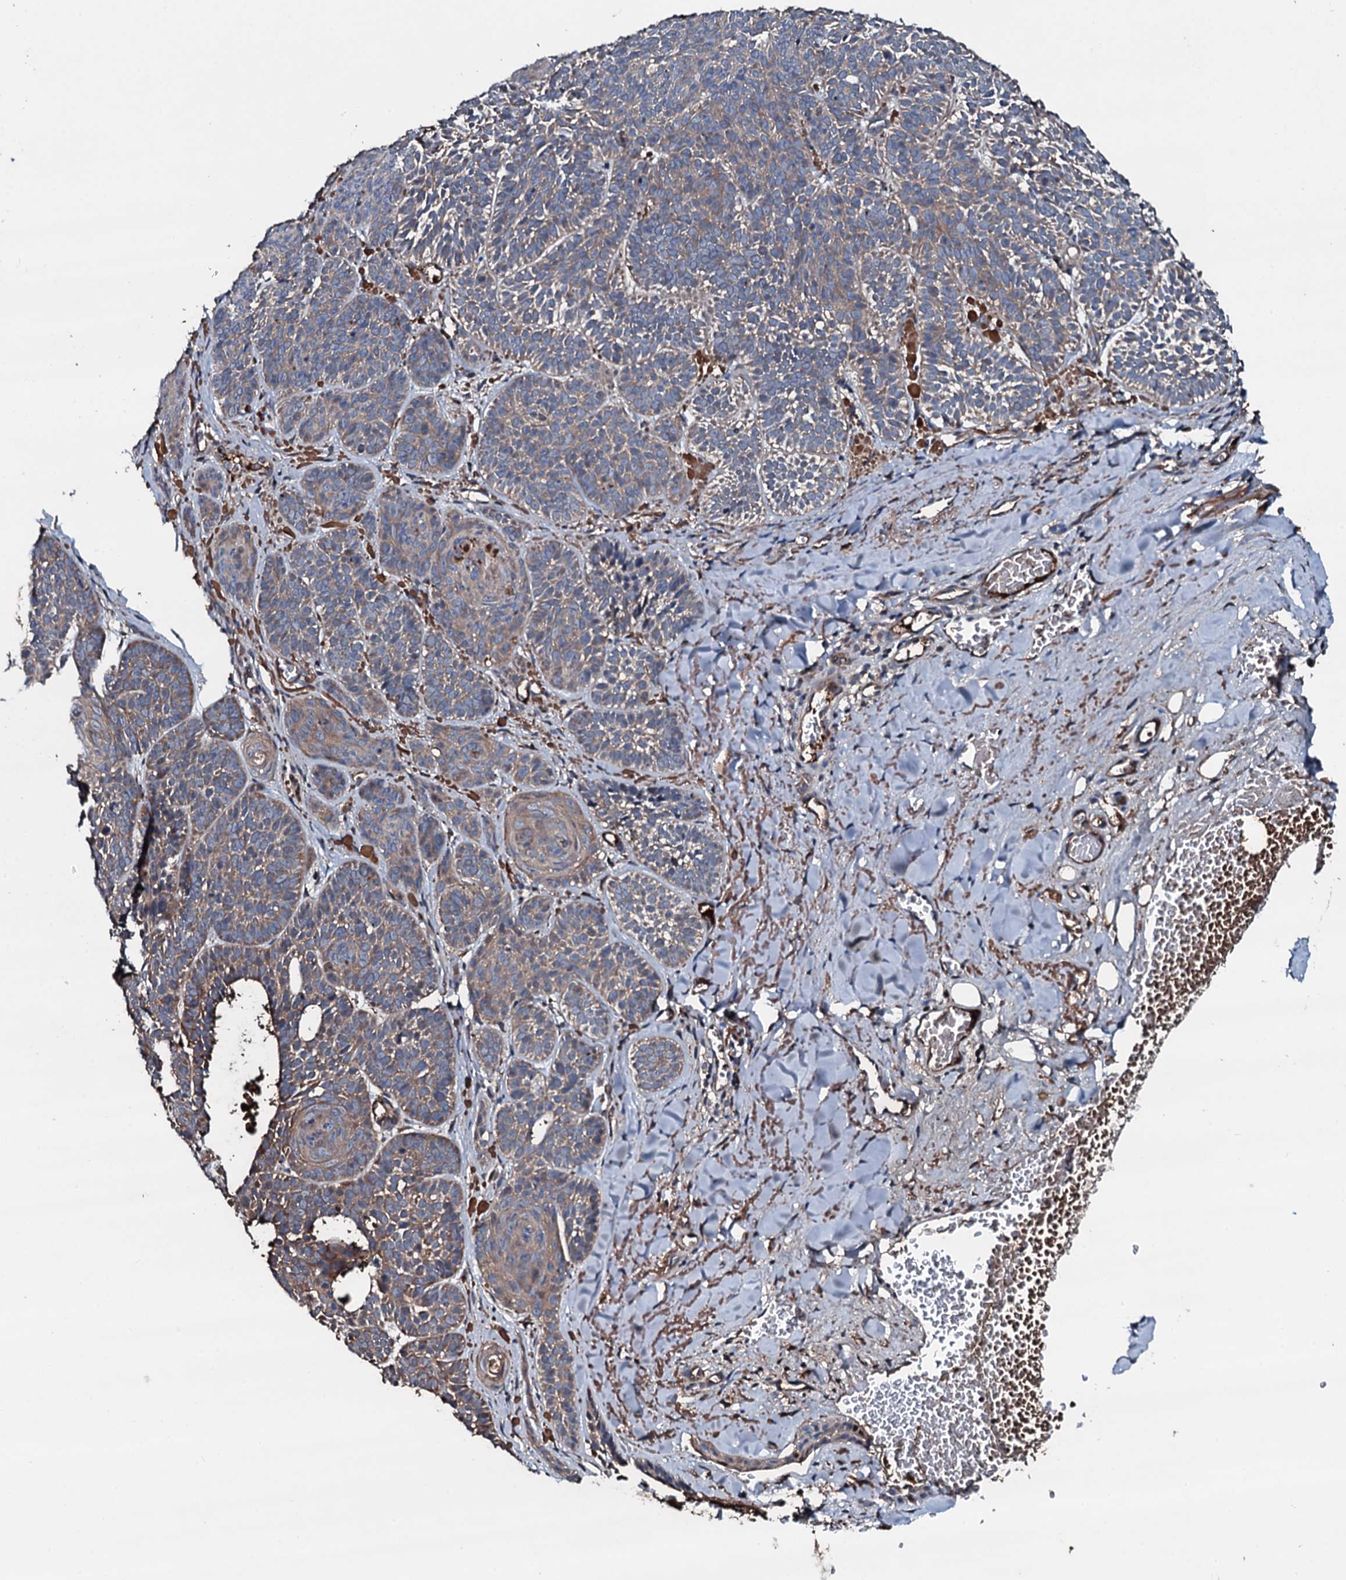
{"staining": {"intensity": "weak", "quantity": ">75%", "location": "cytoplasmic/membranous"}, "tissue": "skin cancer", "cell_type": "Tumor cells", "image_type": "cancer", "snomed": [{"axis": "morphology", "description": "Basal cell carcinoma"}, {"axis": "topography", "description": "Skin"}], "caption": "A histopathology image showing weak cytoplasmic/membranous positivity in about >75% of tumor cells in basal cell carcinoma (skin), as visualized by brown immunohistochemical staining.", "gene": "AARS1", "patient": {"sex": "male", "age": 85}}